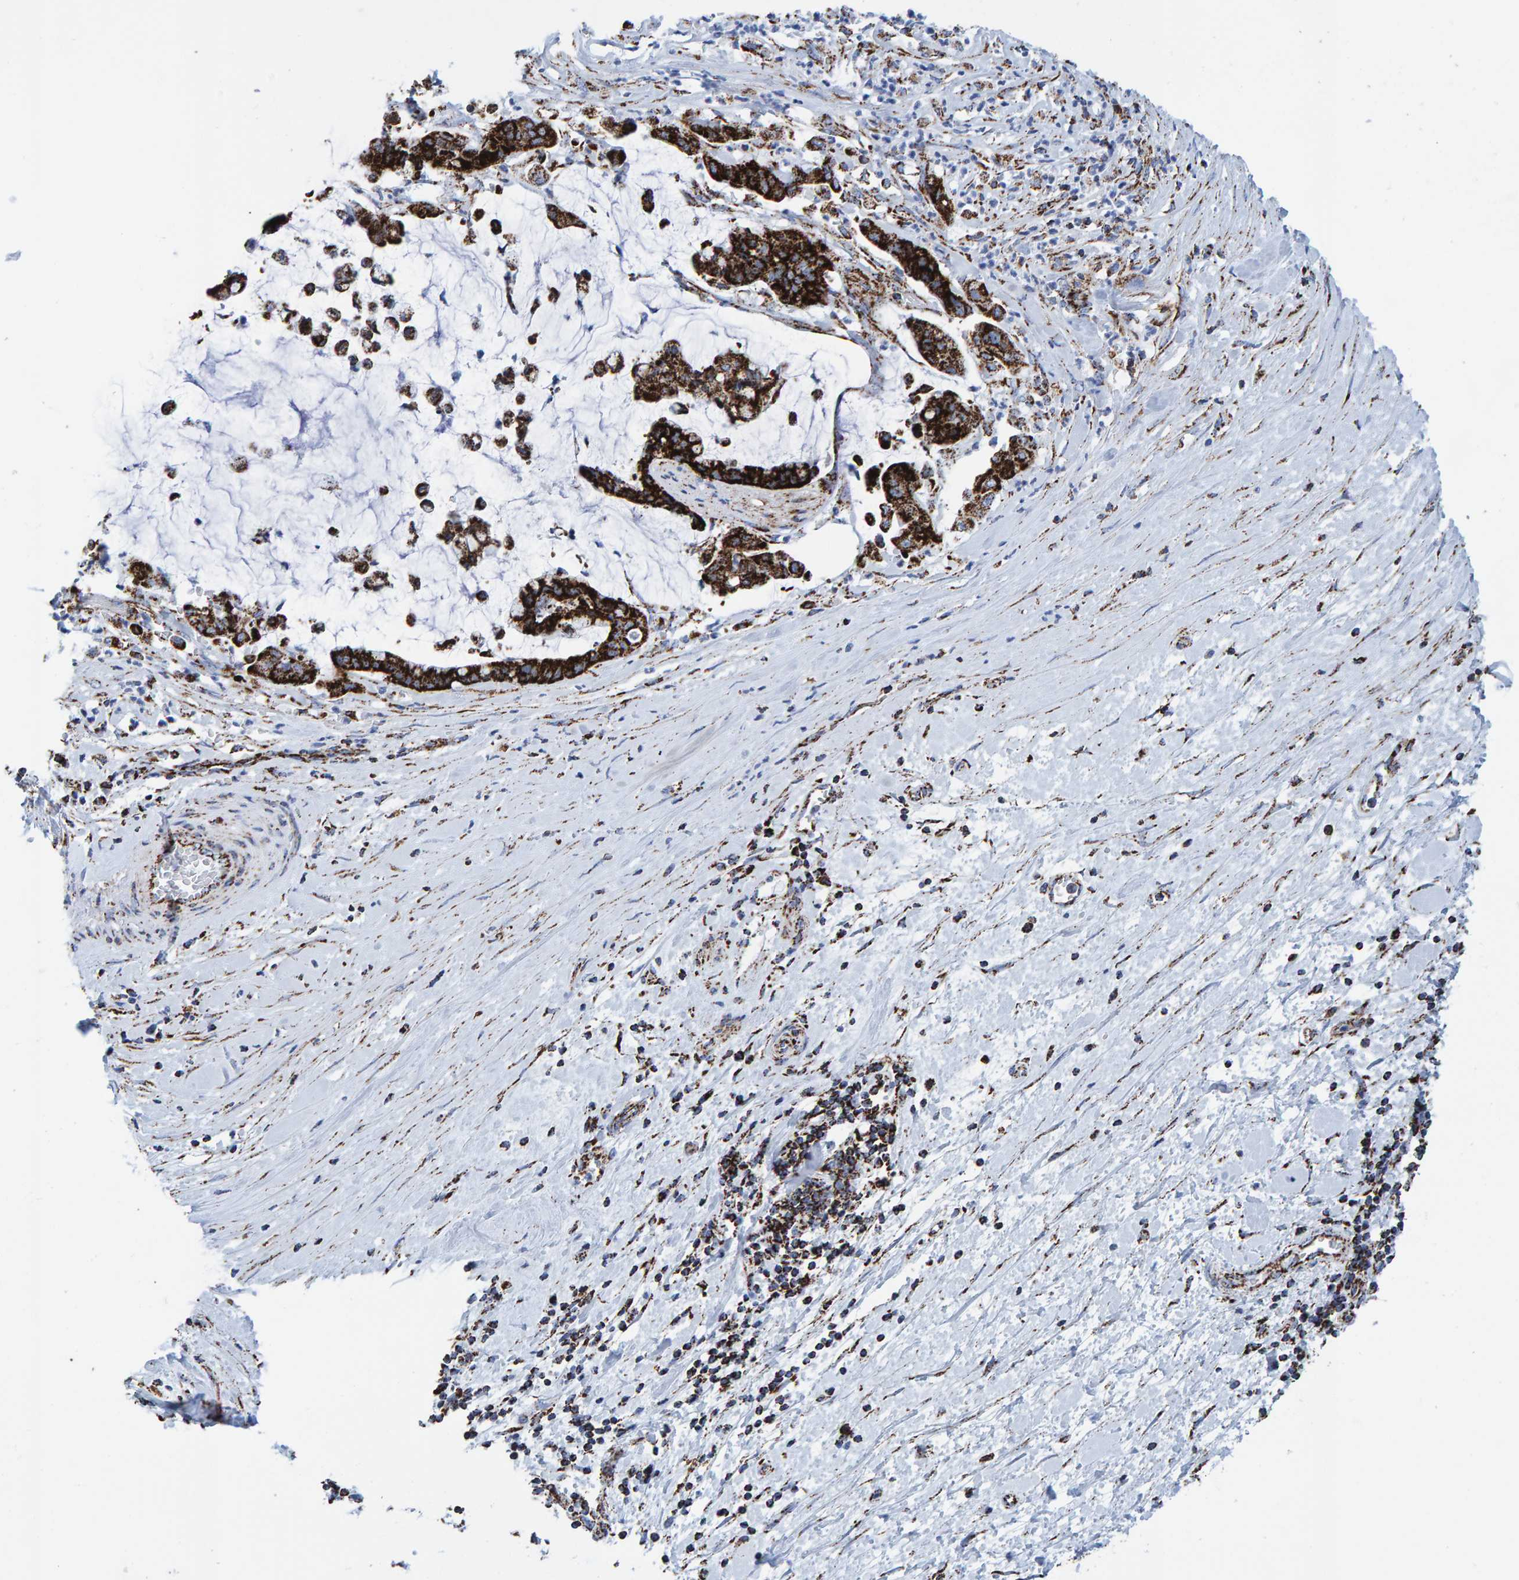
{"staining": {"intensity": "strong", "quantity": ">75%", "location": "cytoplasmic/membranous"}, "tissue": "pancreatic cancer", "cell_type": "Tumor cells", "image_type": "cancer", "snomed": [{"axis": "morphology", "description": "Adenocarcinoma, NOS"}, {"axis": "topography", "description": "Pancreas"}], "caption": "Immunohistochemistry of adenocarcinoma (pancreatic) exhibits high levels of strong cytoplasmic/membranous positivity in approximately >75% of tumor cells. The protein is shown in brown color, while the nuclei are stained blue.", "gene": "ENSG00000262660", "patient": {"sex": "male", "age": 41}}